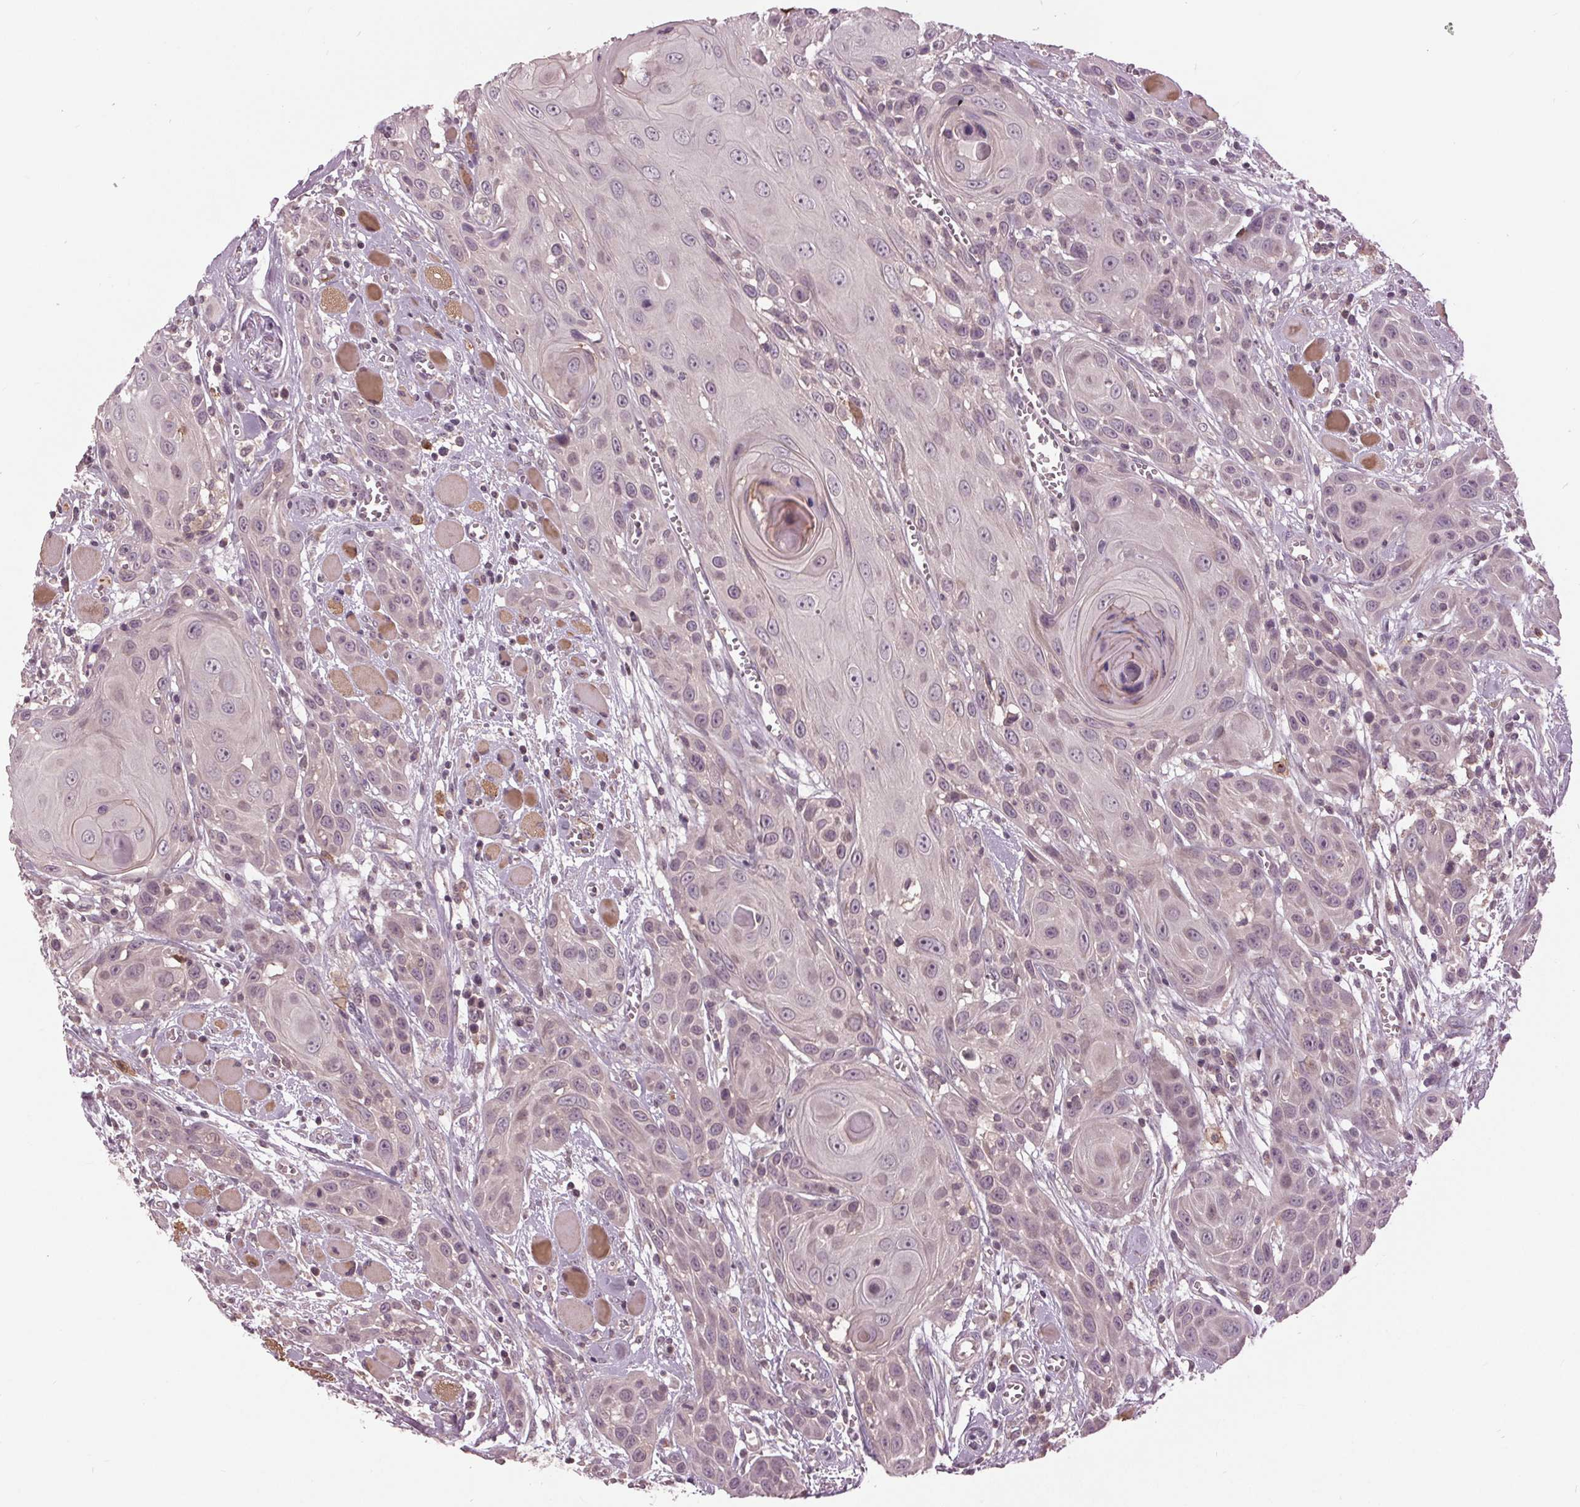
{"staining": {"intensity": "negative", "quantity": "none", "location": "none"}, "tissue": "head and neck cancer", "cell_type": "Tumor cells", "image_type": "cancer", "snomed": [{"axis": "morphology", "description": "Squamous cell carcinoma, NOS"}, {"axis": "topography", "description": "Head-Neck"}], "caption": "An immunohistochemistry (IHC) histopathology image of head and neck cancer is shown. There is no staining in tumor cells of head and neck cancer. Brightfield microscopy of immunohistochemistry (IHC) stained with DAB (3,3'-diaminobenzidine) (brown) and hematoxylin (blue), captured at high magnification.", "gene": "SIGLEC6", "patient": {"sex": "female", "age": 80}}